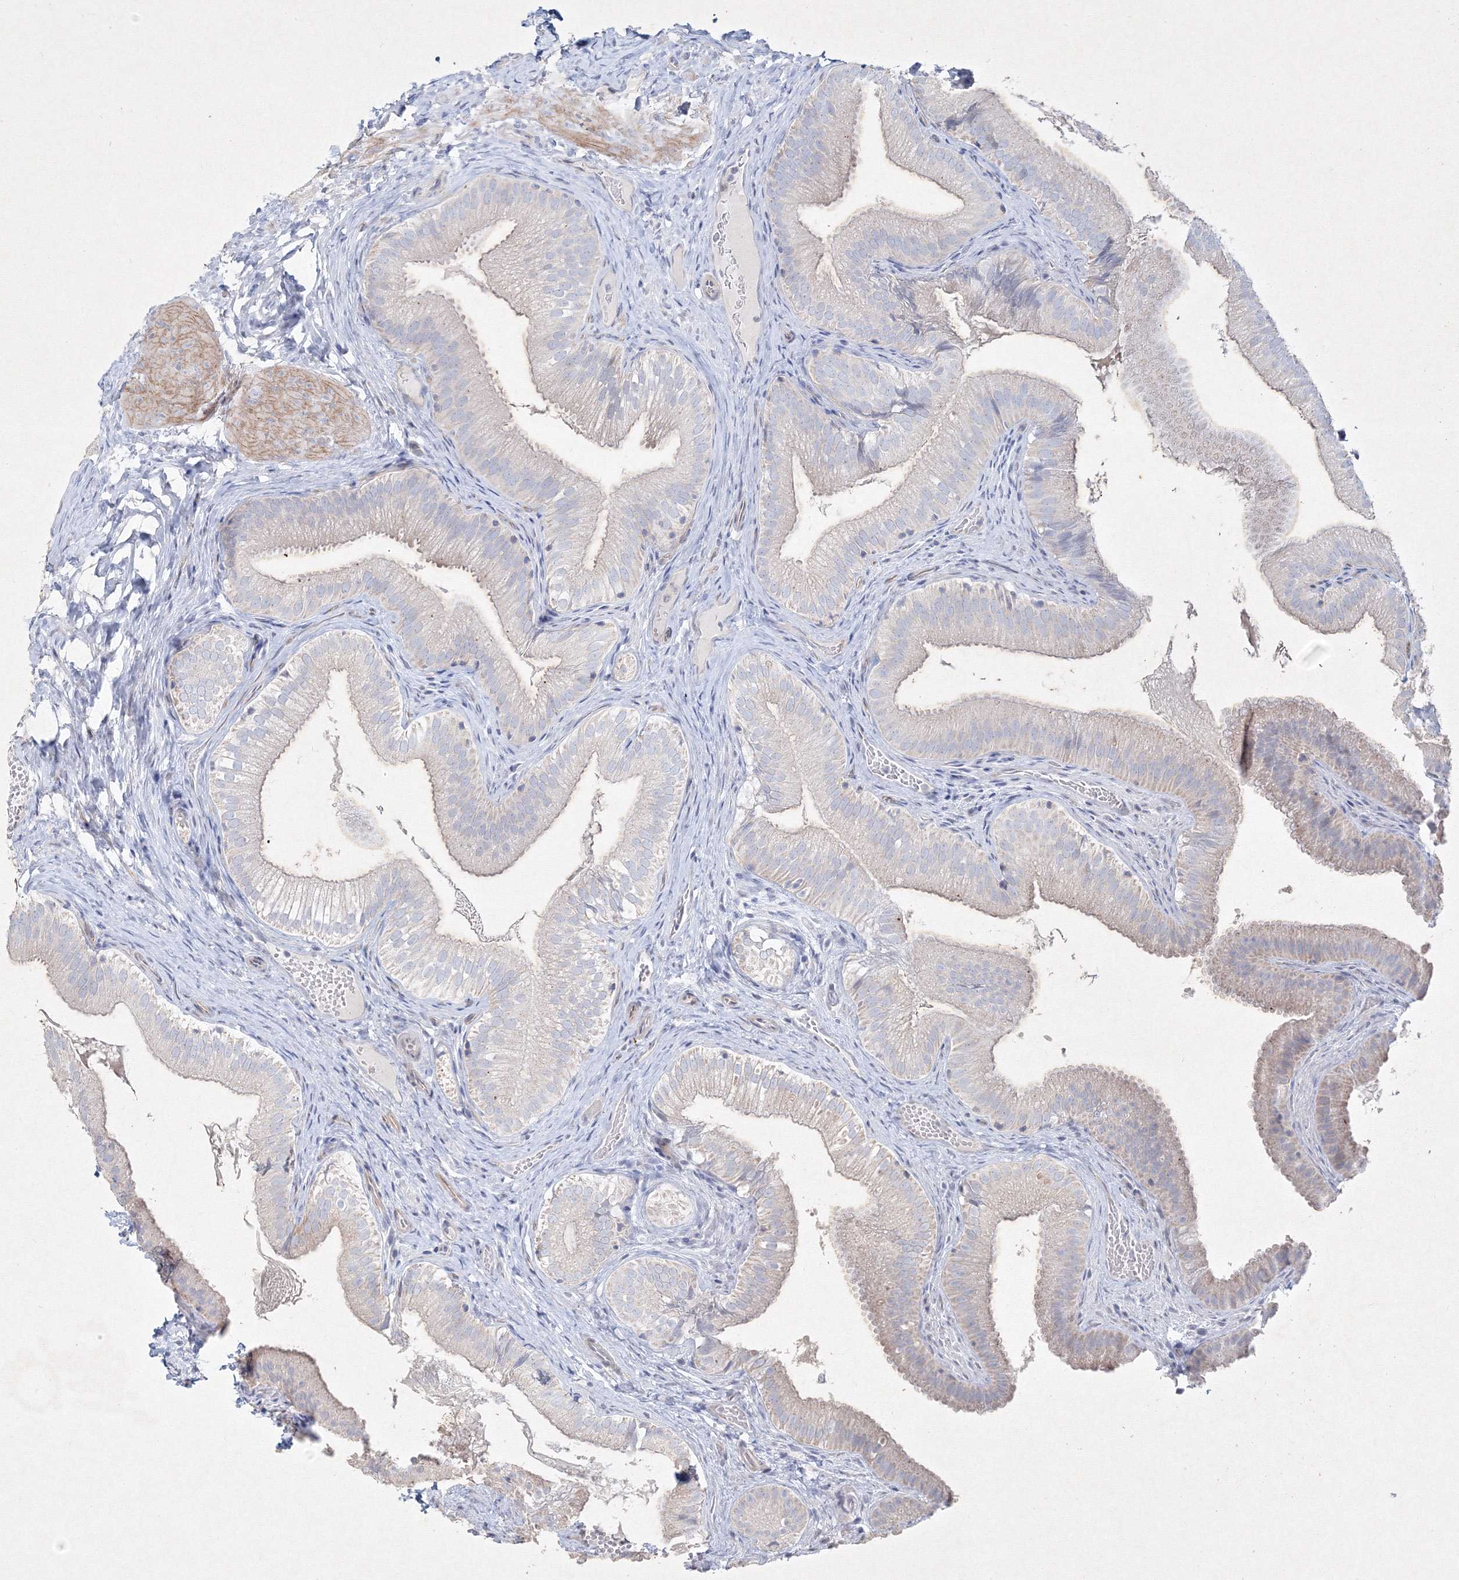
{"staining": {"intensity": "weak", "quantity": "<25%", "location": "cytoplasmic/membranous"}, "tissue": "gallbladder", "cell_type": "Glandular cells", "image_type": "normal", "snomed": [{"axis": "morphology", "description": "Normal tissue, NOS"}, {"axis": "topography", "description": "Gallbladder"}], "caption": "IHC micrograph of normal gallbladder stained for a protein (brown), which exhibits no positivity in glandular cells.", "gene": "CXXC4", "patient": {"sex": "female", "age": 30}}